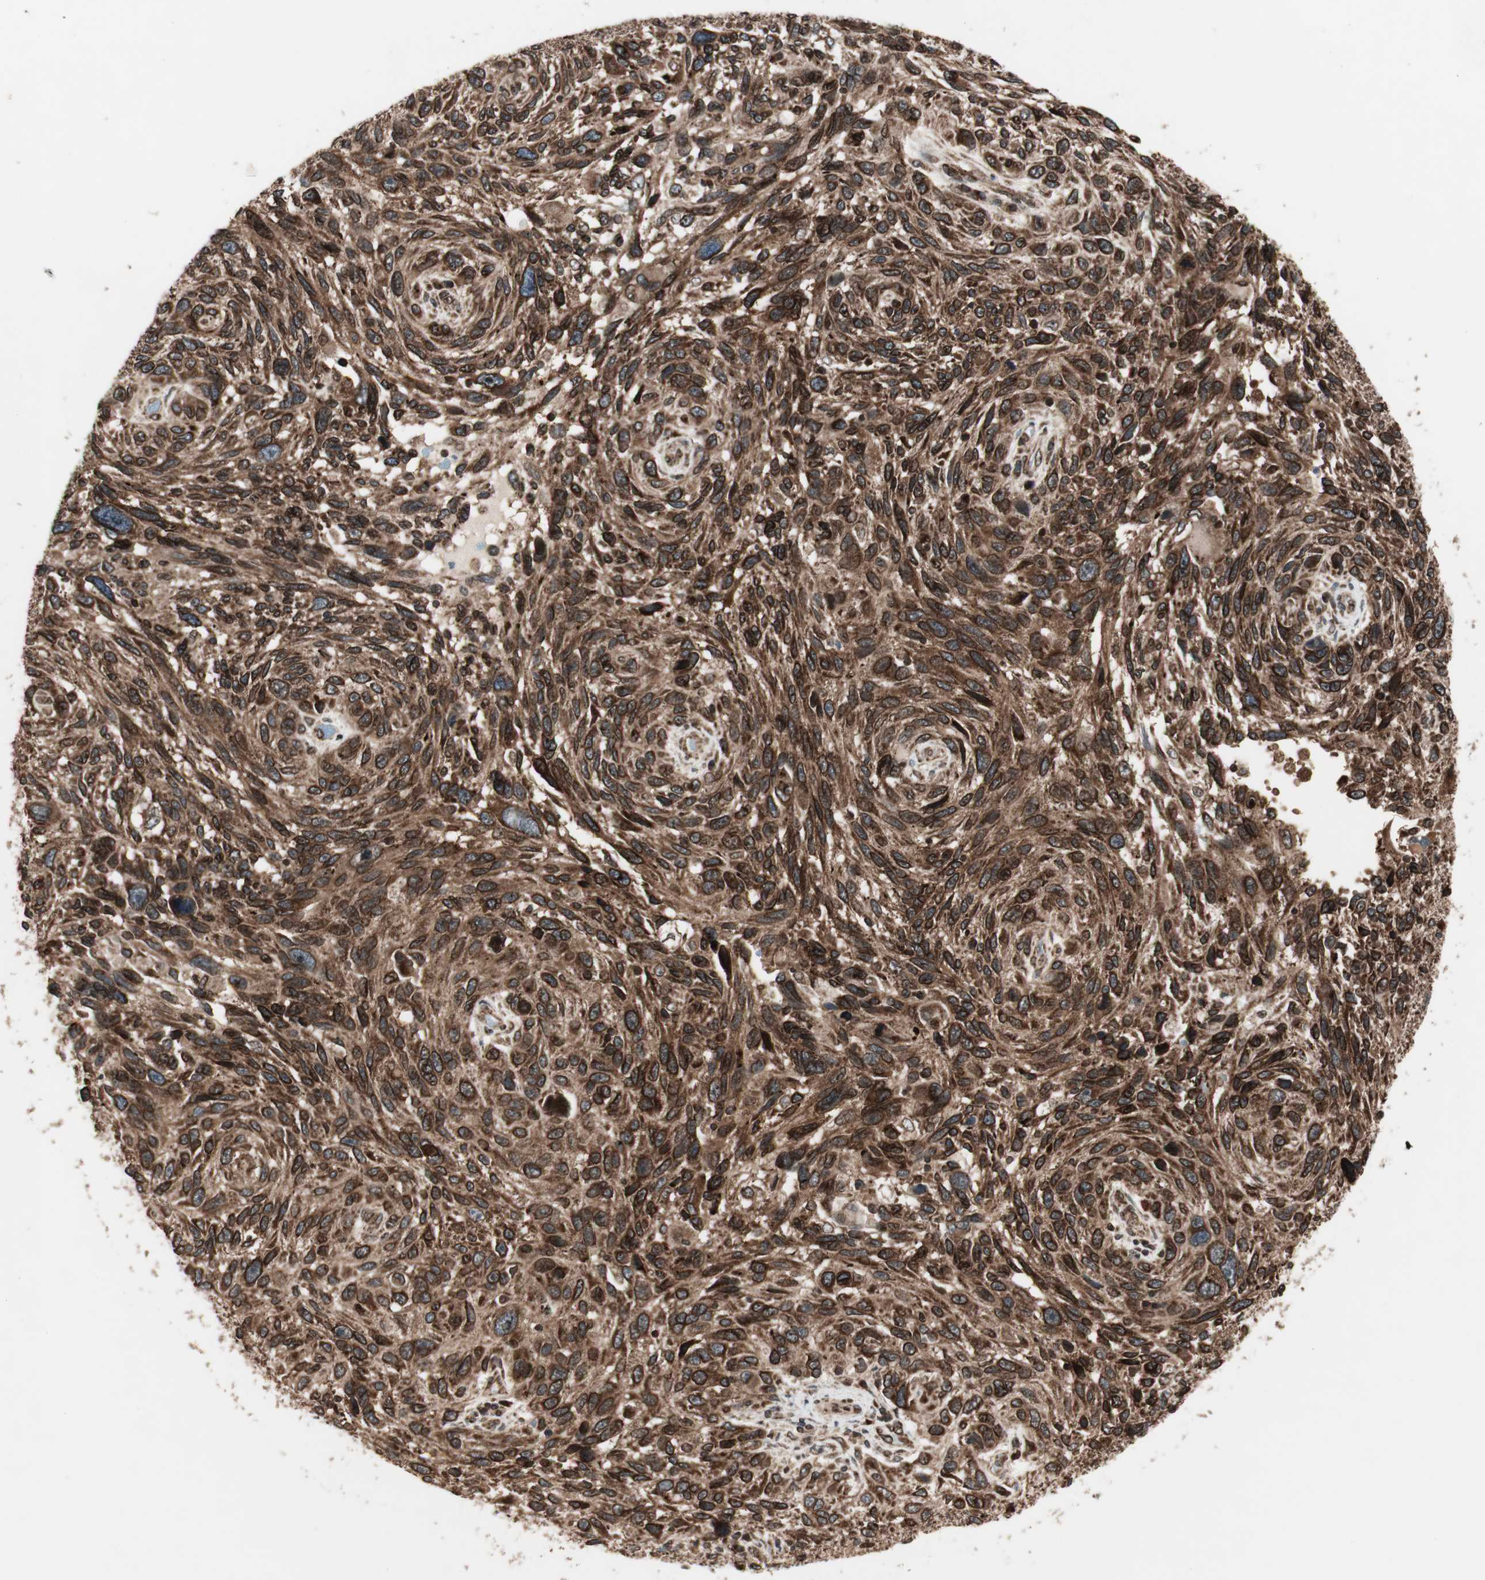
{"staining": {"intensity": "strong", "quantity": ">75%", "location": "cytoplasmic/membranous,nuclear"}, "tissue": "melanoma", "cell_type": "Tumor cells", "image_type": "cancer", "snomed": [{"axis": "morphology", "description": "Malignant melanoma, NOS"}, {"axis": "topography", "description": "Skin"}], "caption": "An IHC histopathology image of tumor tissue is shown. Protein staining in brown highlights strong cytoplasmic/membranous and nuclear positivity in malignant melanoma within tumor cells.", "gene": "NUP62", "patient": {"sex": "male", "age": 53}}